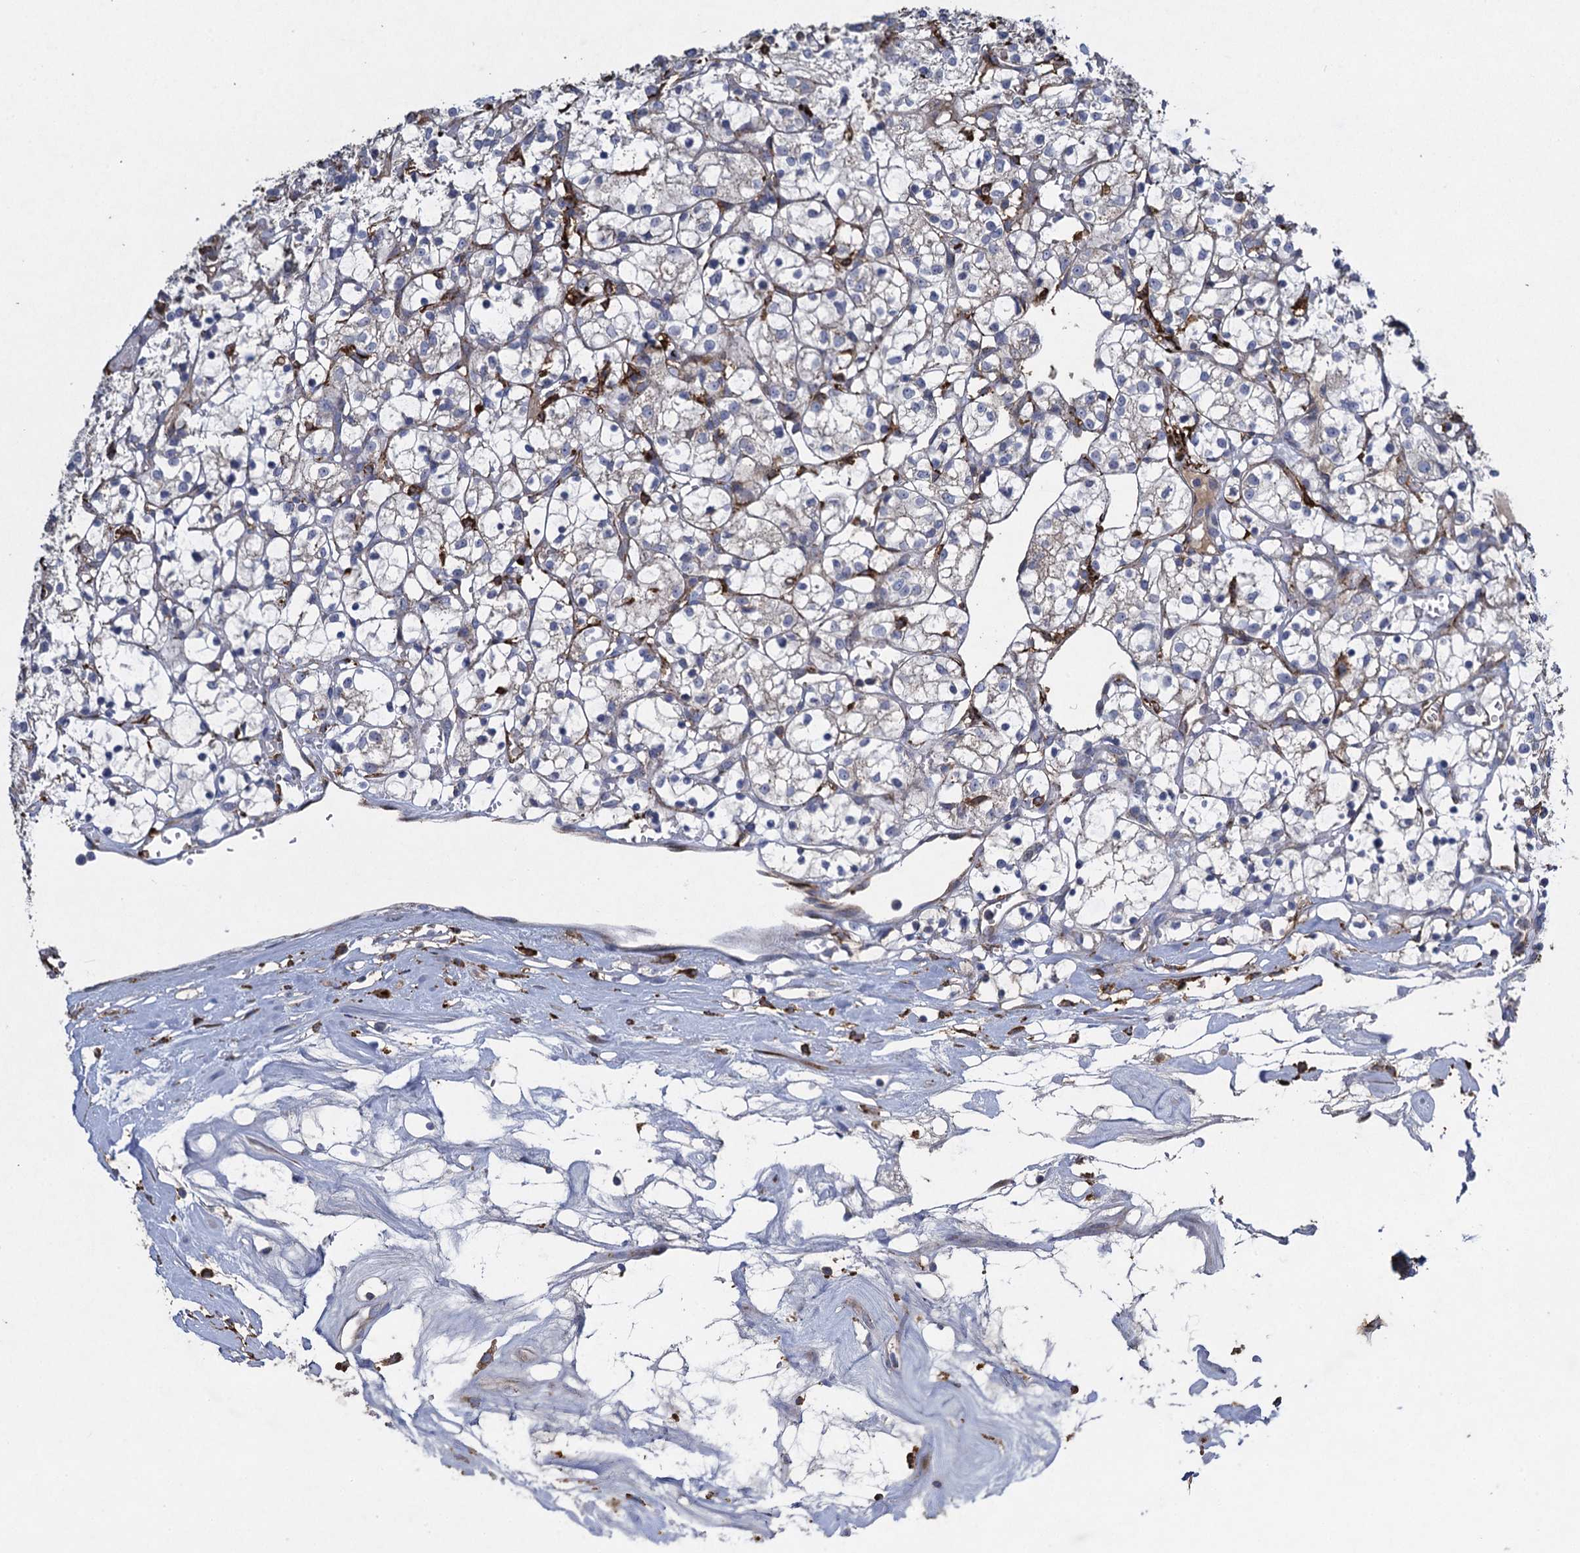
{"staining": {"intensity": "negative", "quantity": "none", "location": "none"}, "tissue": "renal cancer", "cell_type": "Tumor cells", "image_type": "cancer", "snomed": [{"axis": "morphology", "description": "Adenocarcinoma, NOS"}, {"axis": "topography", "description": "Kidney"}], "caption": "Tumor cells are negative for brown protein staining in adenocarcinoma (renal).", "gene": "TXNDC11", "patient": {"sex": "female", "age": 69}}